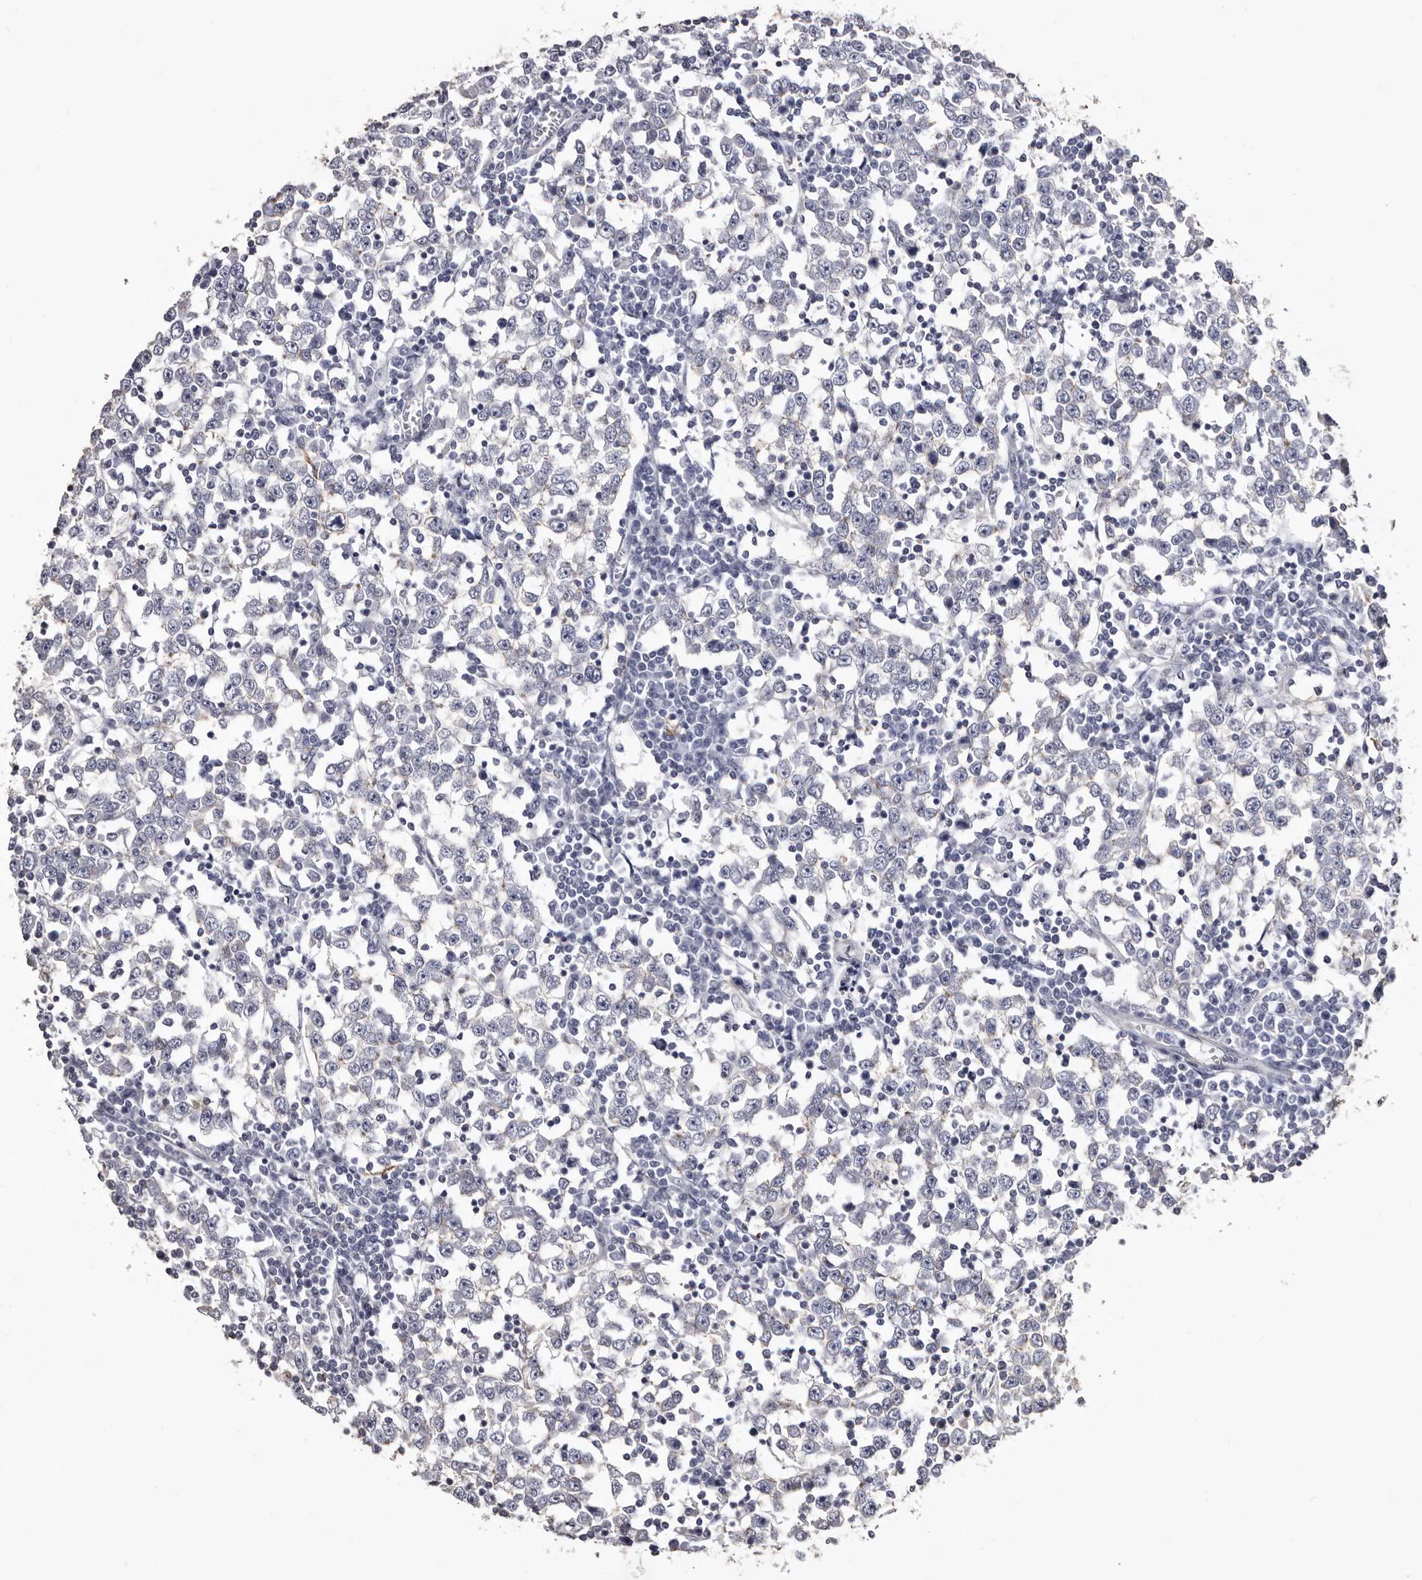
{"staining": {"intensity": "negative", "quantity": "none", "location": "none"}, "tissue": "testis cancer", "cell_type": "Tumor cells", "image_type": "cancer", "snomed": [{"axis": "morphology", "description": "Seminoma, NOS"}, {"axis": "topography", "description": "Testis"}], "caption": "Testis cancer (seminoma) stained for a protein using immunohistochemistry displays no staining tumor cells.", "gene": "LAD1", "patient": {"sex": "male", "age": 65}}